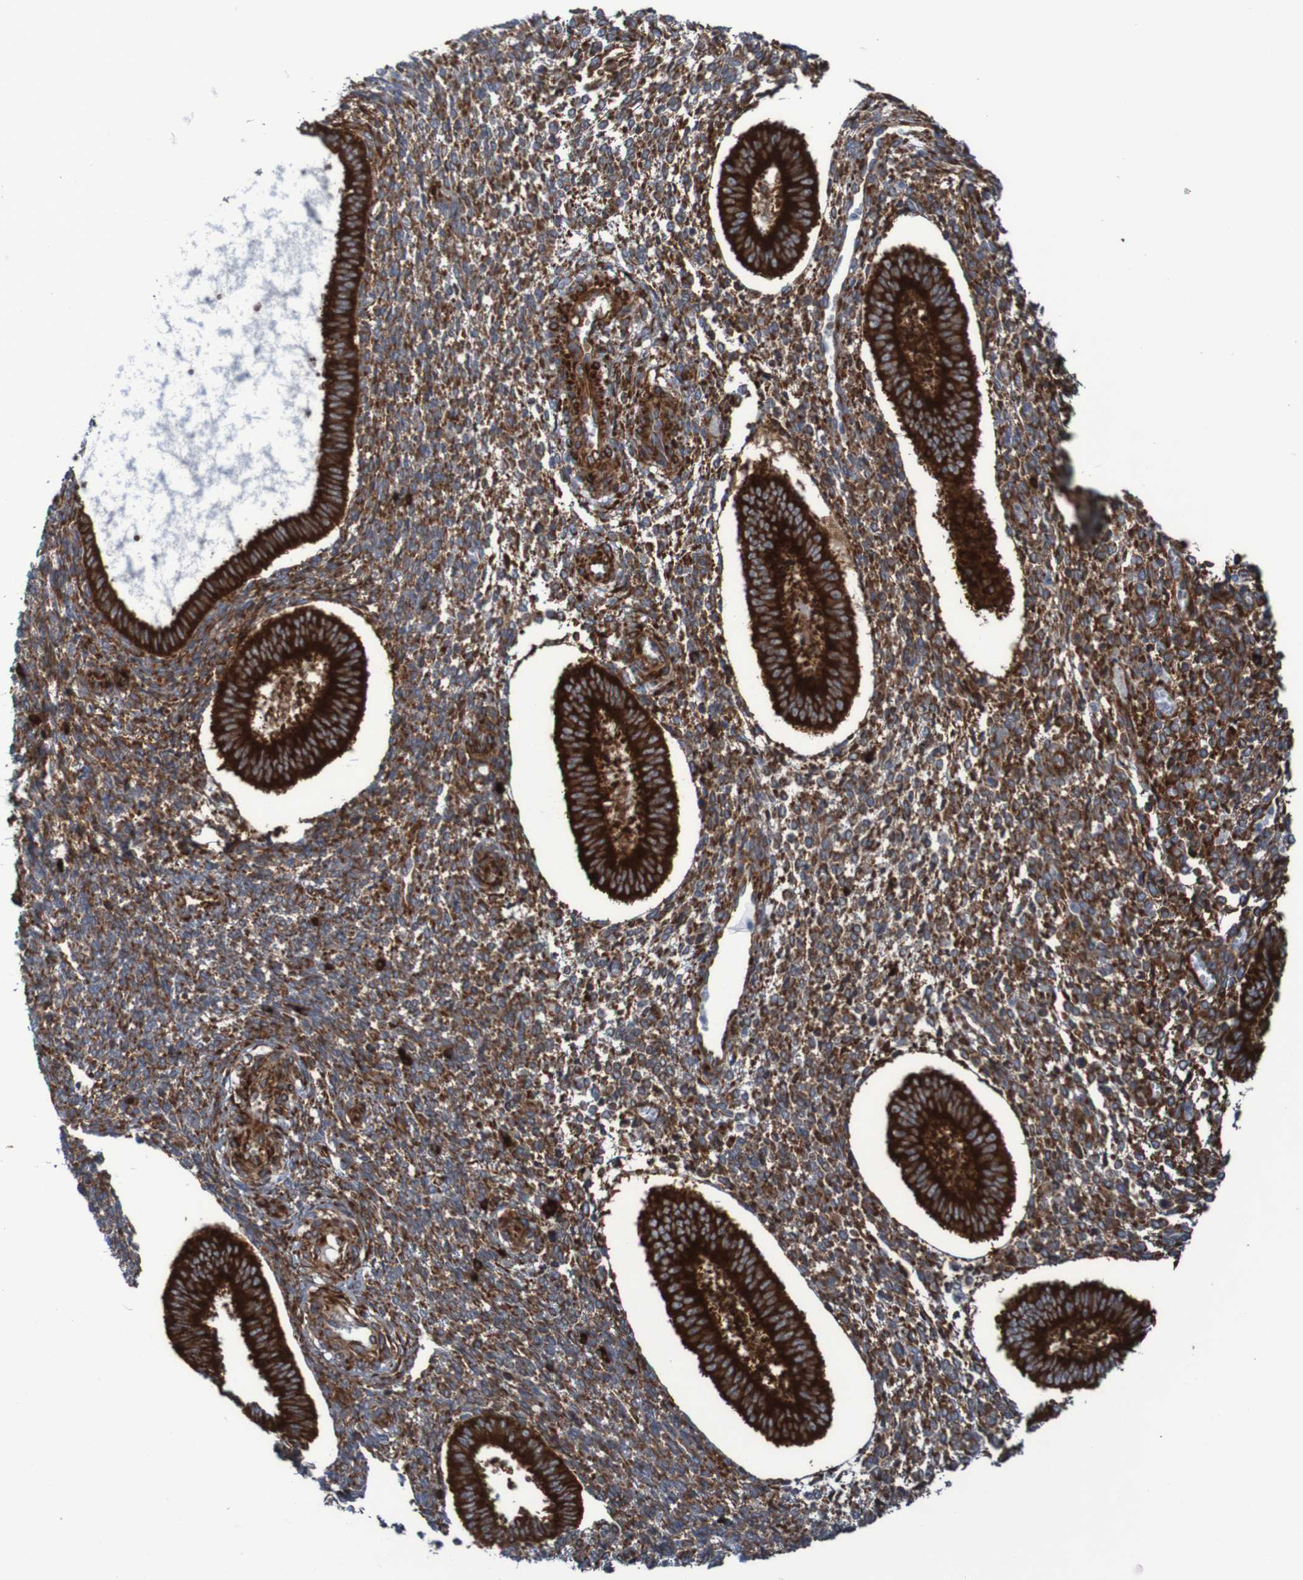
{"staining": {"intensity": "moderate", "quantity": ">75%", "location": "cytoplasmic/membranous"}, "tissue": "endometrium", "cell_type": "Cells in endometrial stroma", "image_type": "normal", "snomed": [{"axis": "morphology", "description": "Normal tissue, NOS"}, {"axis": "topography", "description": "Endometrium"}], "caption": "Cells in endometrial stroma demonstrate moderate cytoplasmic/membranous expression in about >75% of cells in normal endometrium.", "gene": "RPL10", "patient": {"sex": "female", "age": 35}}